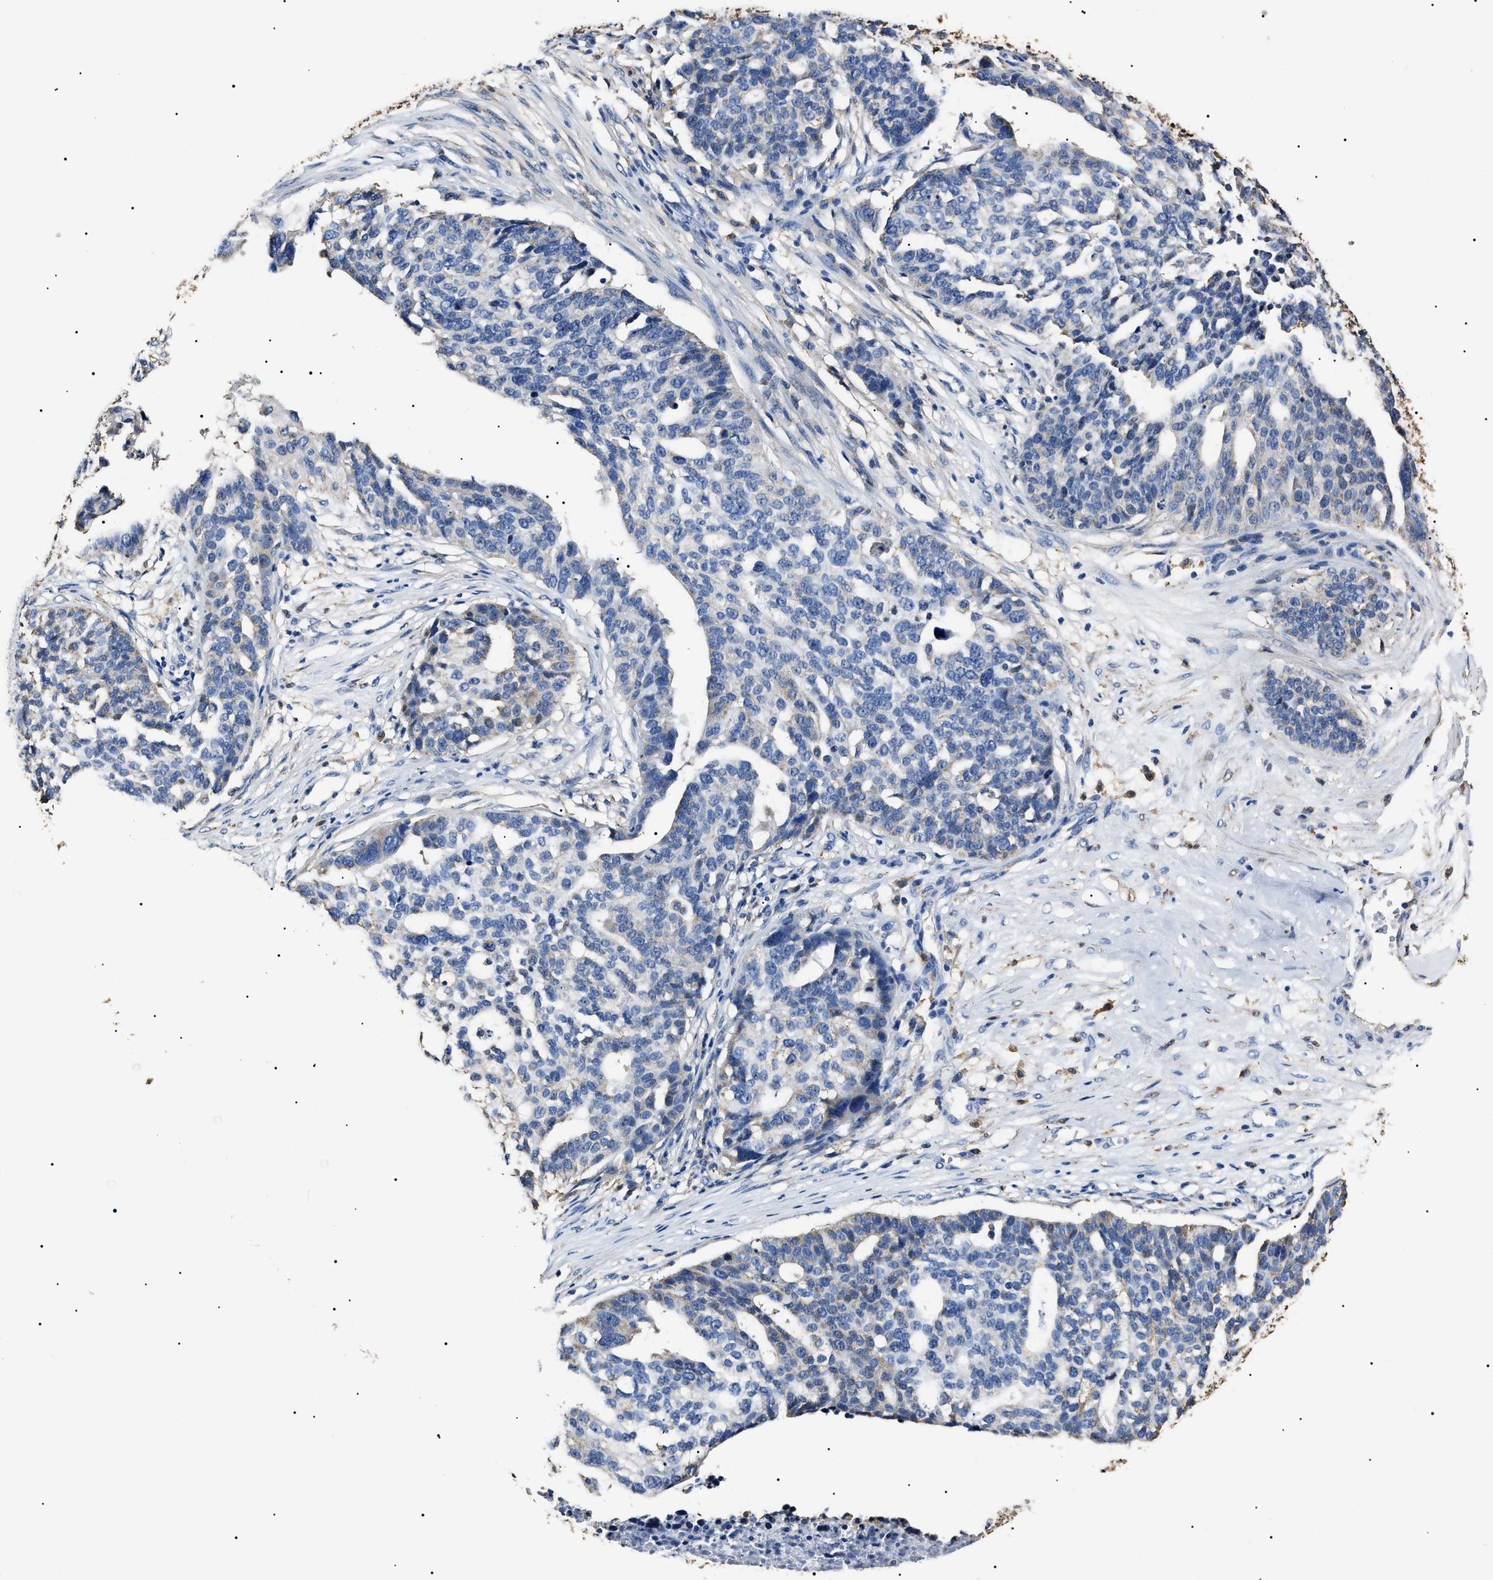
{"staining": {"intensity": "negative", "quantity": "none", "location": "none"}, "tissue": "ovarian cancer", "cell_type": "Tumor cells", "image_type": "cancer", "snomed": [{"axis": "morphology", "description": "Cystadenocarcinoma, serous, NOS"}, {"axis": "topography", "description": "Ovary"}], "caption": "Protein analysis of serous cystadenocarcinoma (ovarian) demonstrates no significant positivity in tumor cells.", "gene": "ALDH1A1", "patient": {"sex": "female", "age": 59}}